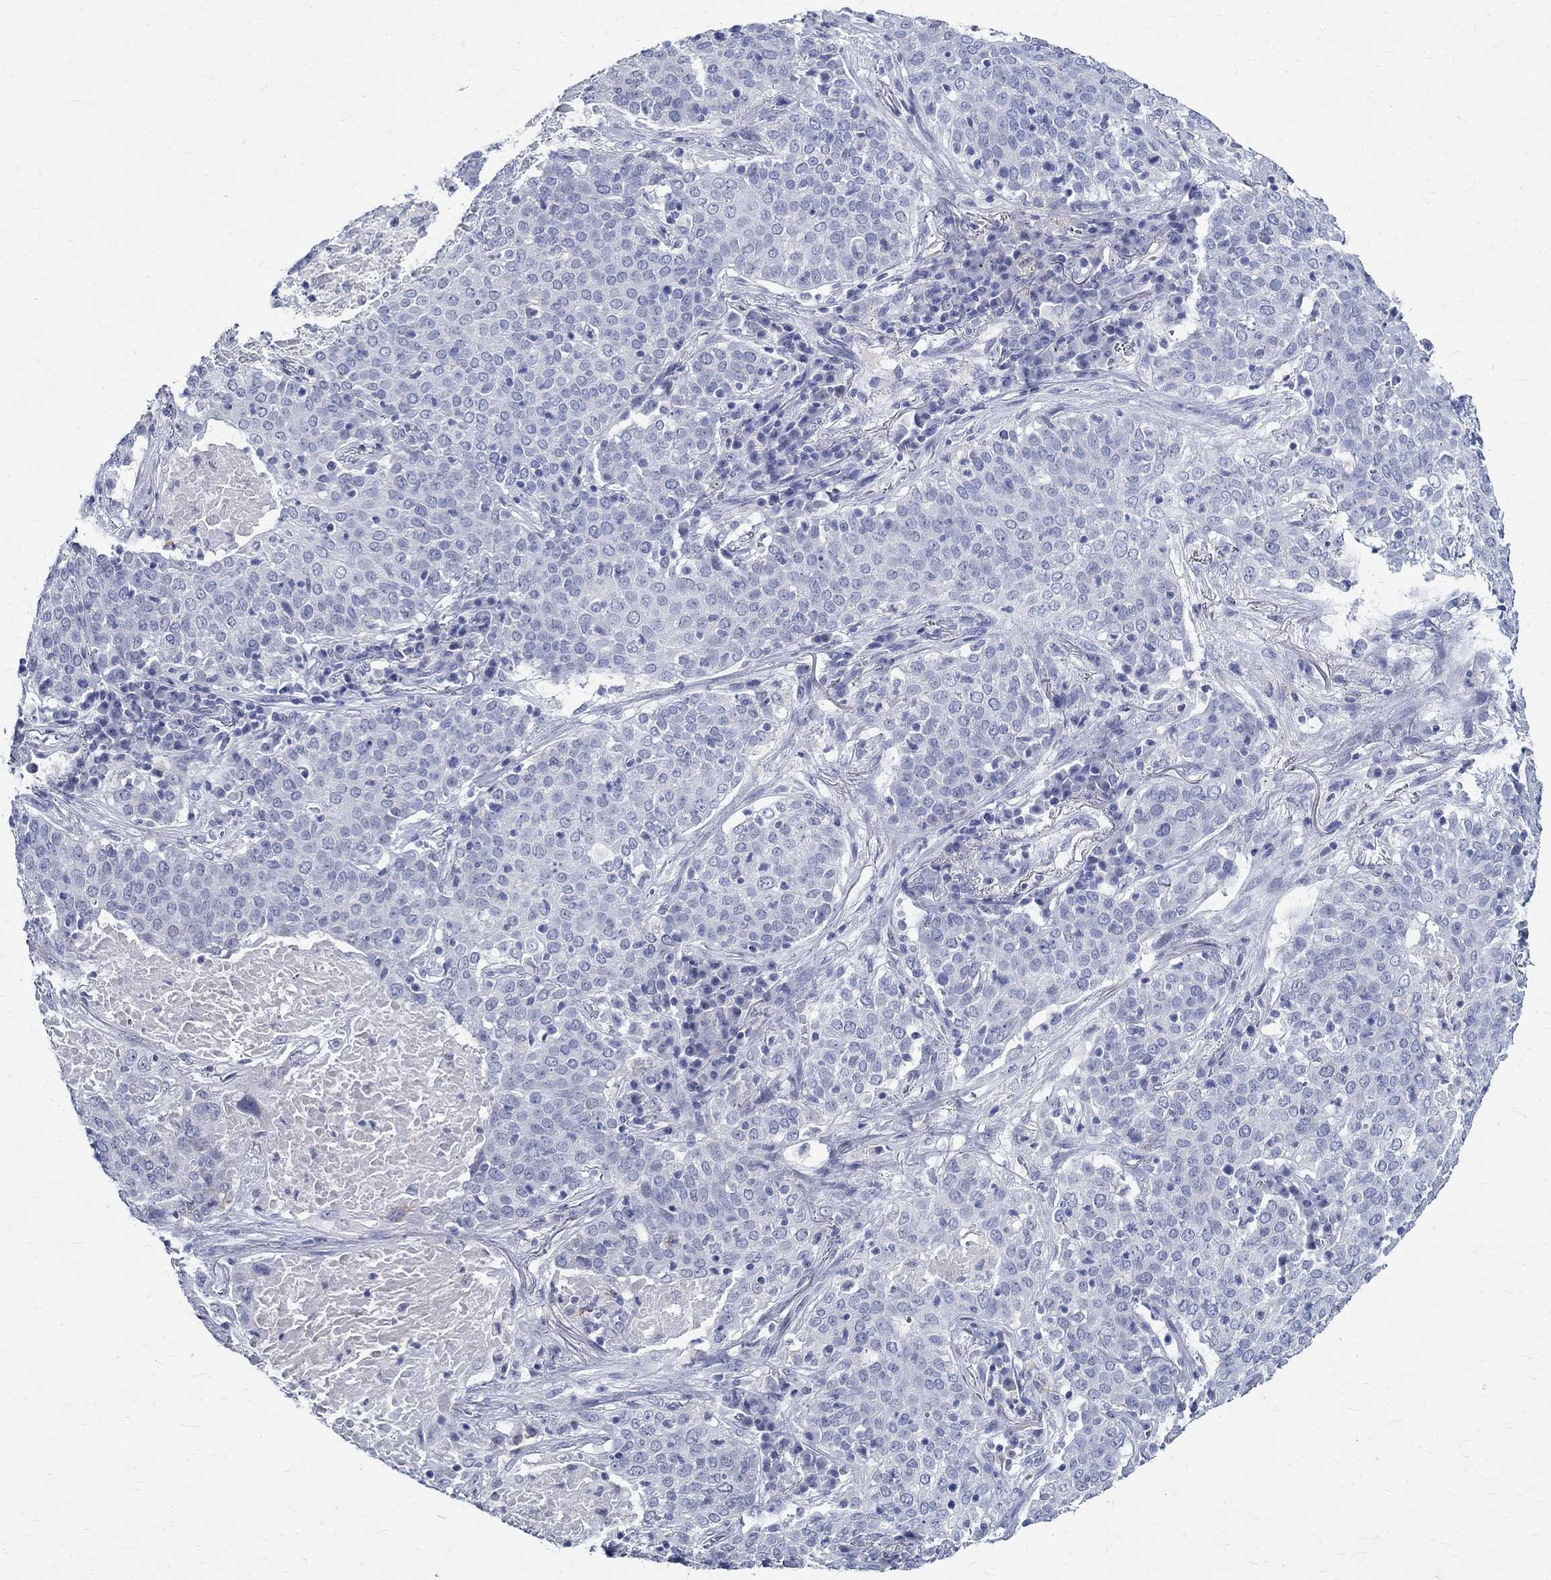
{"staining": {"intensity": "negative", "quantity": "none", "location": "none"}, "tissue": "lung cancer", "cell_type": "Tumor cells", "image_type": "cancer", "snomed": [{"axis": "morphology", "description": "Squamous cell carcinoma, NOS"}, {"axis": "topography", "description": "Lung"}], "caption": "The histopathology image demonstrates no significant staining in tumor cells of lung cancer.", "gene": "BSPRY", "patient": {"sex": "male", "age": 82}}